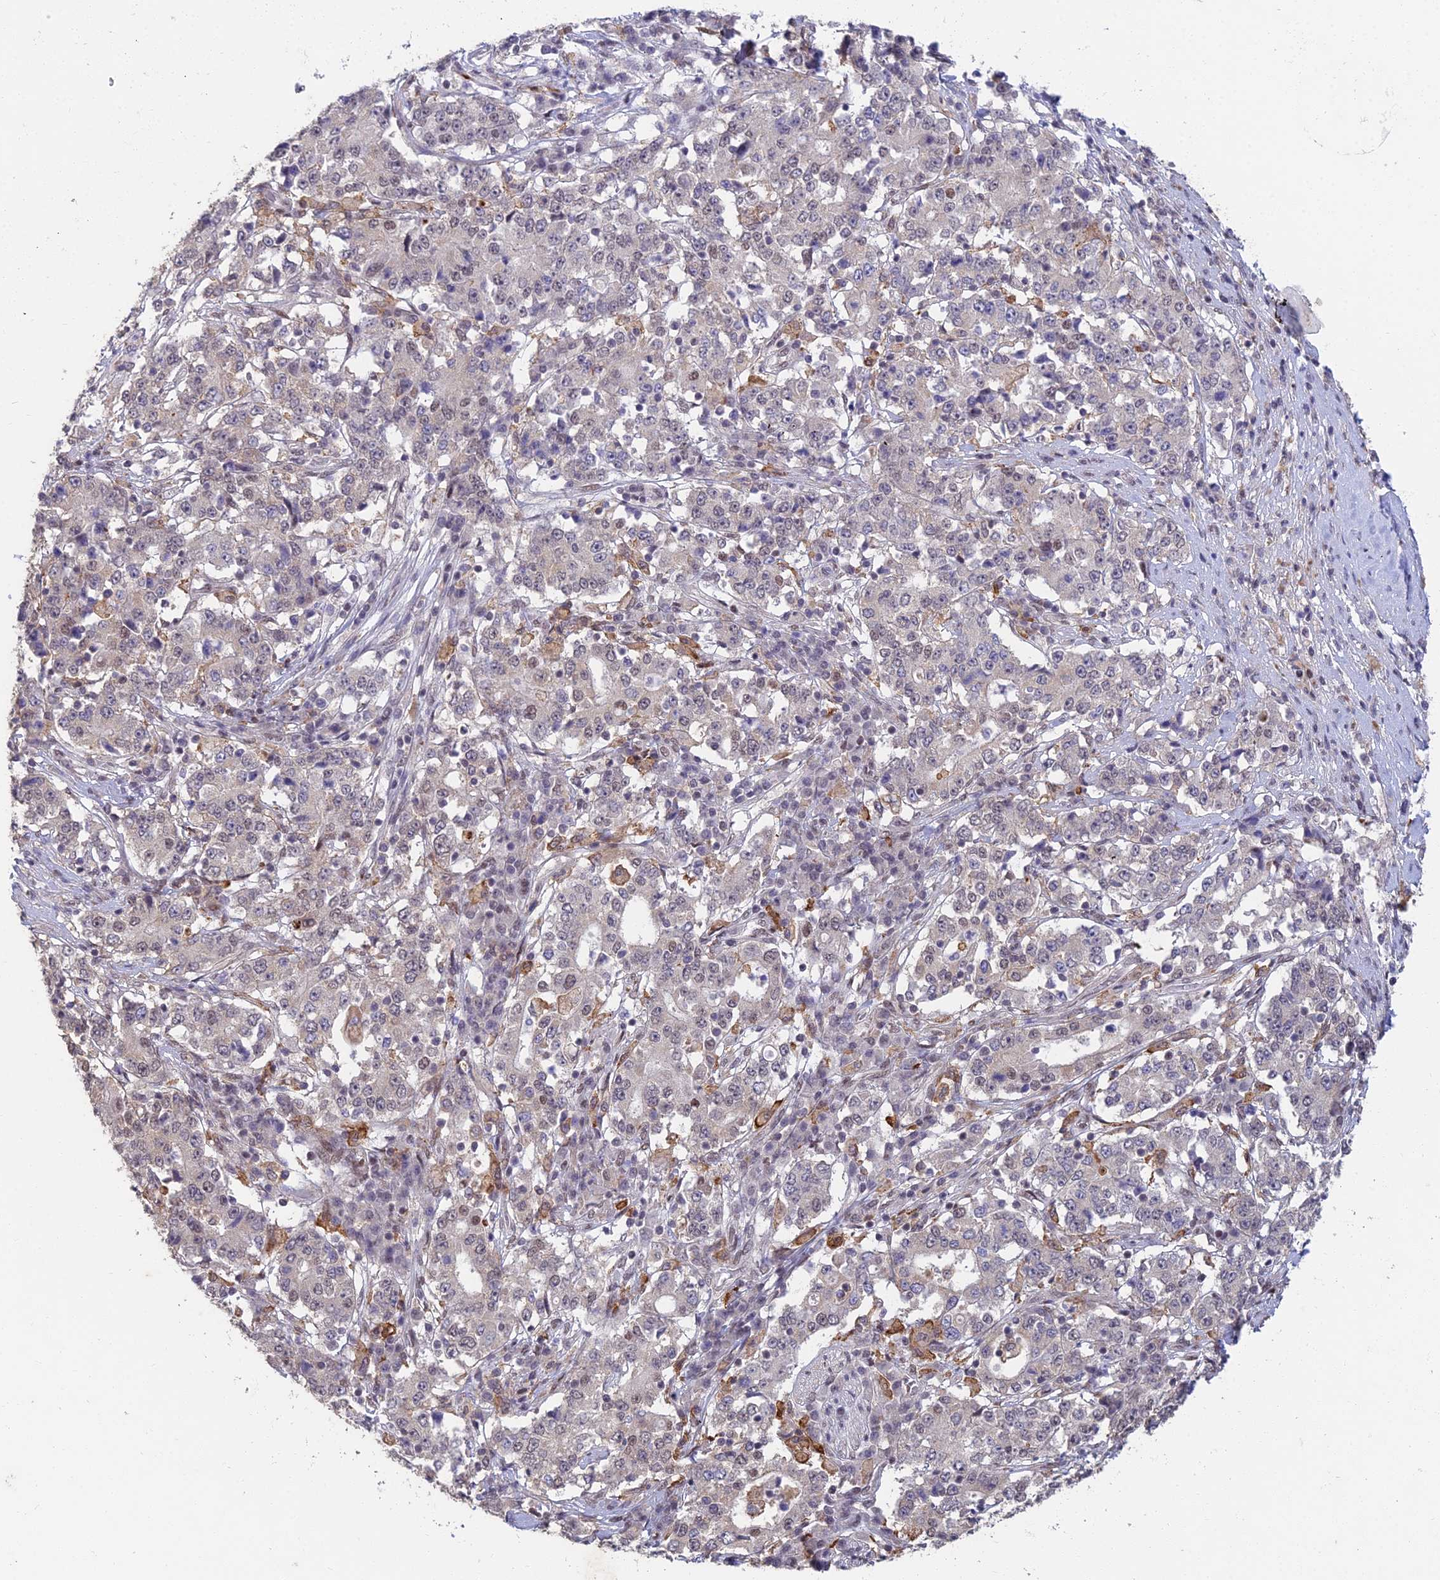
{"staining": {"intensity": "weak", "quantity": "<25%", "location": "nuclear"}, "tissue": "stomach cancer", "cell_type": "Tumor cells", "image_type": "cancer", "snomed": [{"axis": "morphology", "description": "Adenocarcinoma, NOS"}, {"axis": "topography", "description": "Stomach"}], "caption": "Immunohistochemistry of stomach cancer reveals no expression in tumor cells. (Brightfield microscopy of DAB immunohistochemistry at high magnification).", "gene": "ABHD17A", "patient": {"sex": "male", "age": 59}}